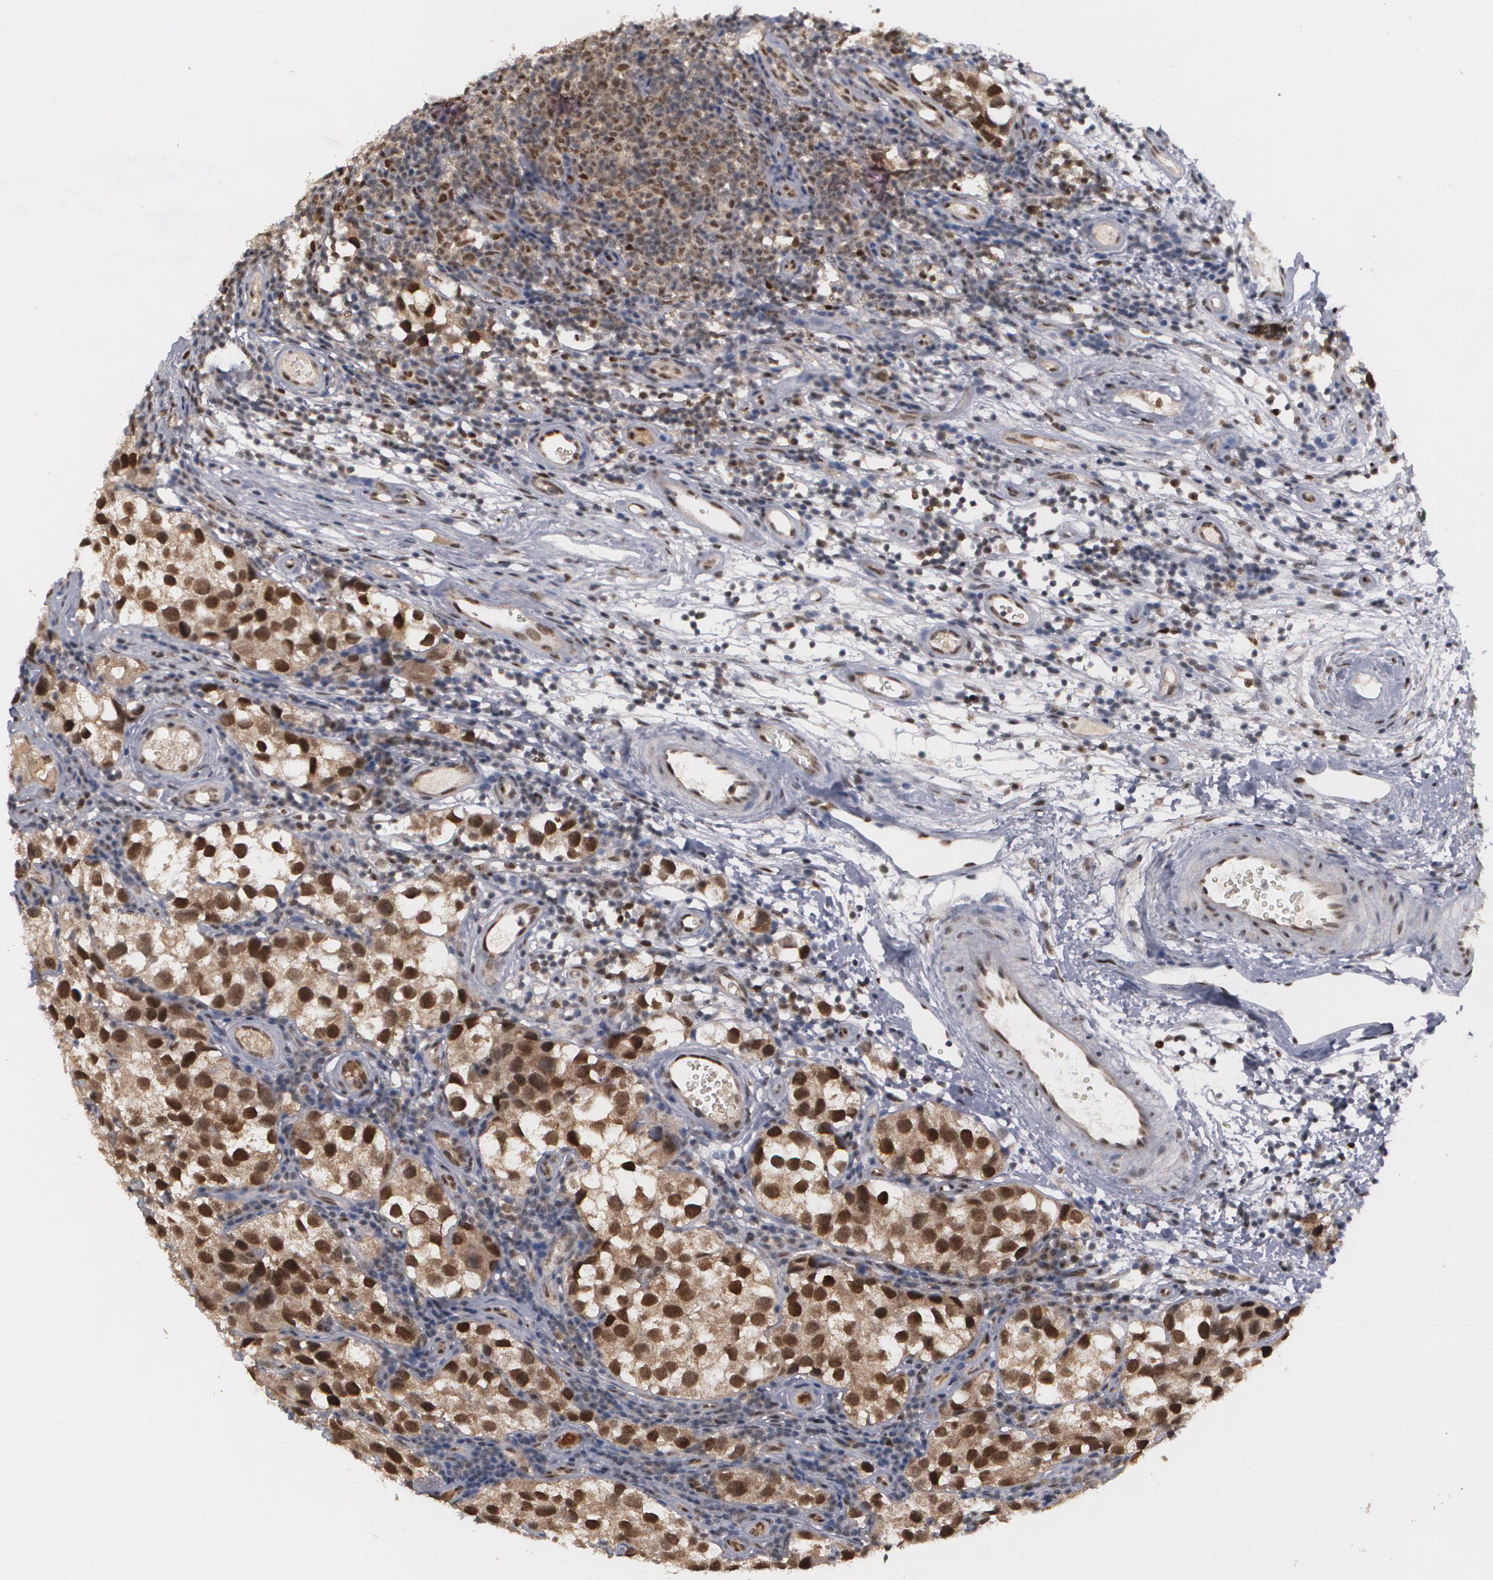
{"staining": {"intensity": "strong", "quantity": ">75%", "location": "nuclear"}, "tissue": "testis cancer", "cell_type": "Tumor cells", "image_type": "cancer", "snomed": [{"axis": "morphology", "description": "Seminoma, NOS"}, {"axis": "topography", "description": "Testis"}], "caption": "This is an image of immunohistochemistry (IHC) staining of testis cancer (seminoma), which shows strong positivity in the nuclear of tumor cells.", "gene": "INTS6", "patient": {"sex": "male", "age": 39}}